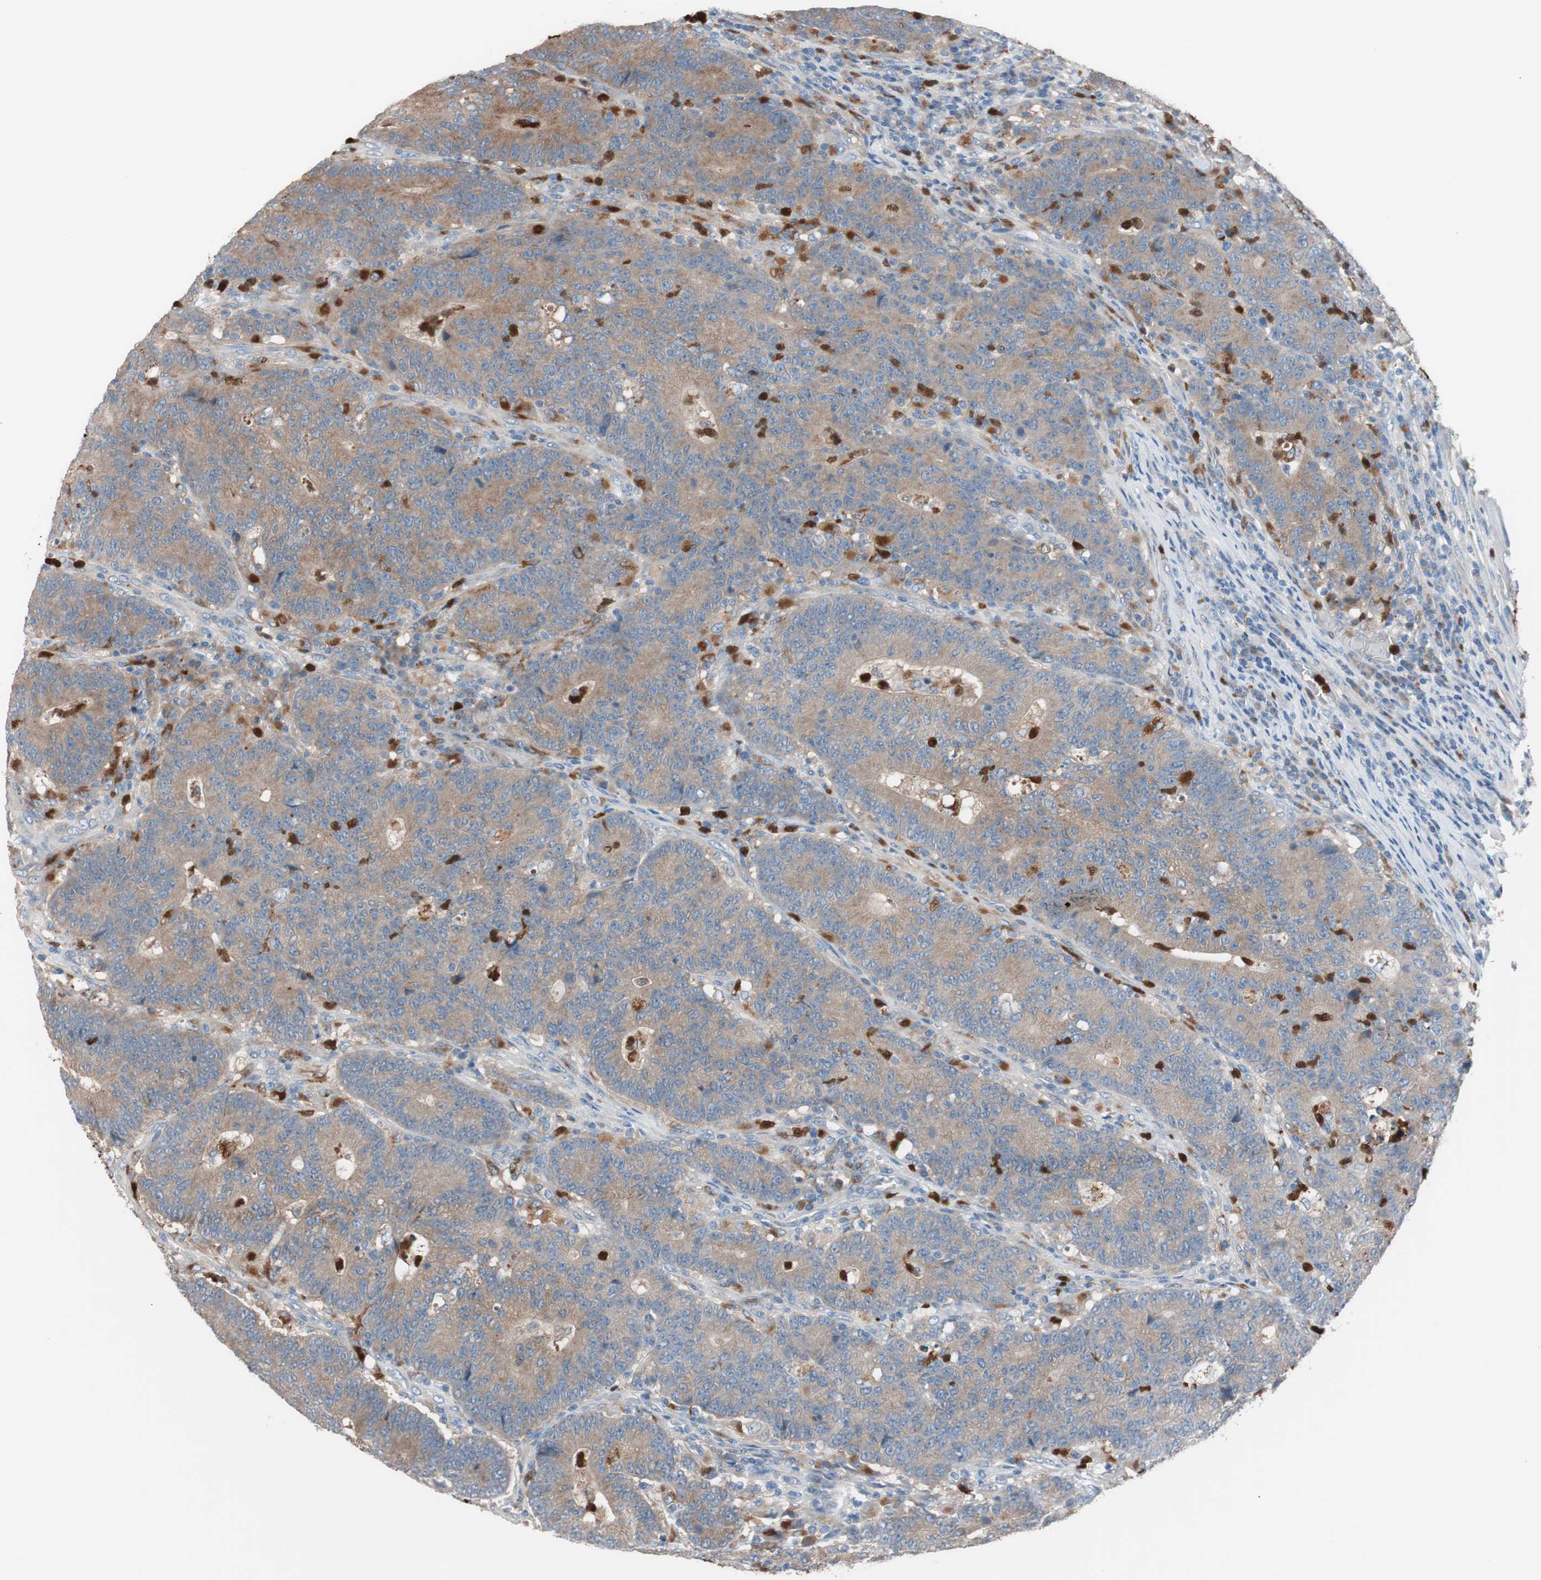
{"staining": {"intensity": "weak", "quantity": ">75%", "location": "cytoplasmic/membranous"}, "tissue": "colorectal cancer", "cell_type": "Tumor cells", "image_type": "cancer", "snomed": [{"axis": "morphology", "description": "Normal tissue, NOS"}, {"axis": "morphology", "description": "Adenocarcinoma, NOS"}, {"axis": "topography", "description": "Colon"}], "caption": "Immunohistochemical staining of human colorectal cancer (adenocarcinoma) reveals low levels of weak cytoplasmic/membranous protein staining in approximately >75% of tumor cells. Using DAB (3,3'-diaminobenzidine) (brown) and hematoxylin (blue) stains, captured at high magnification using brightfield microscopy.", "gene": "CLEC4D", "patient": {"sex": "female", "age": 75}}